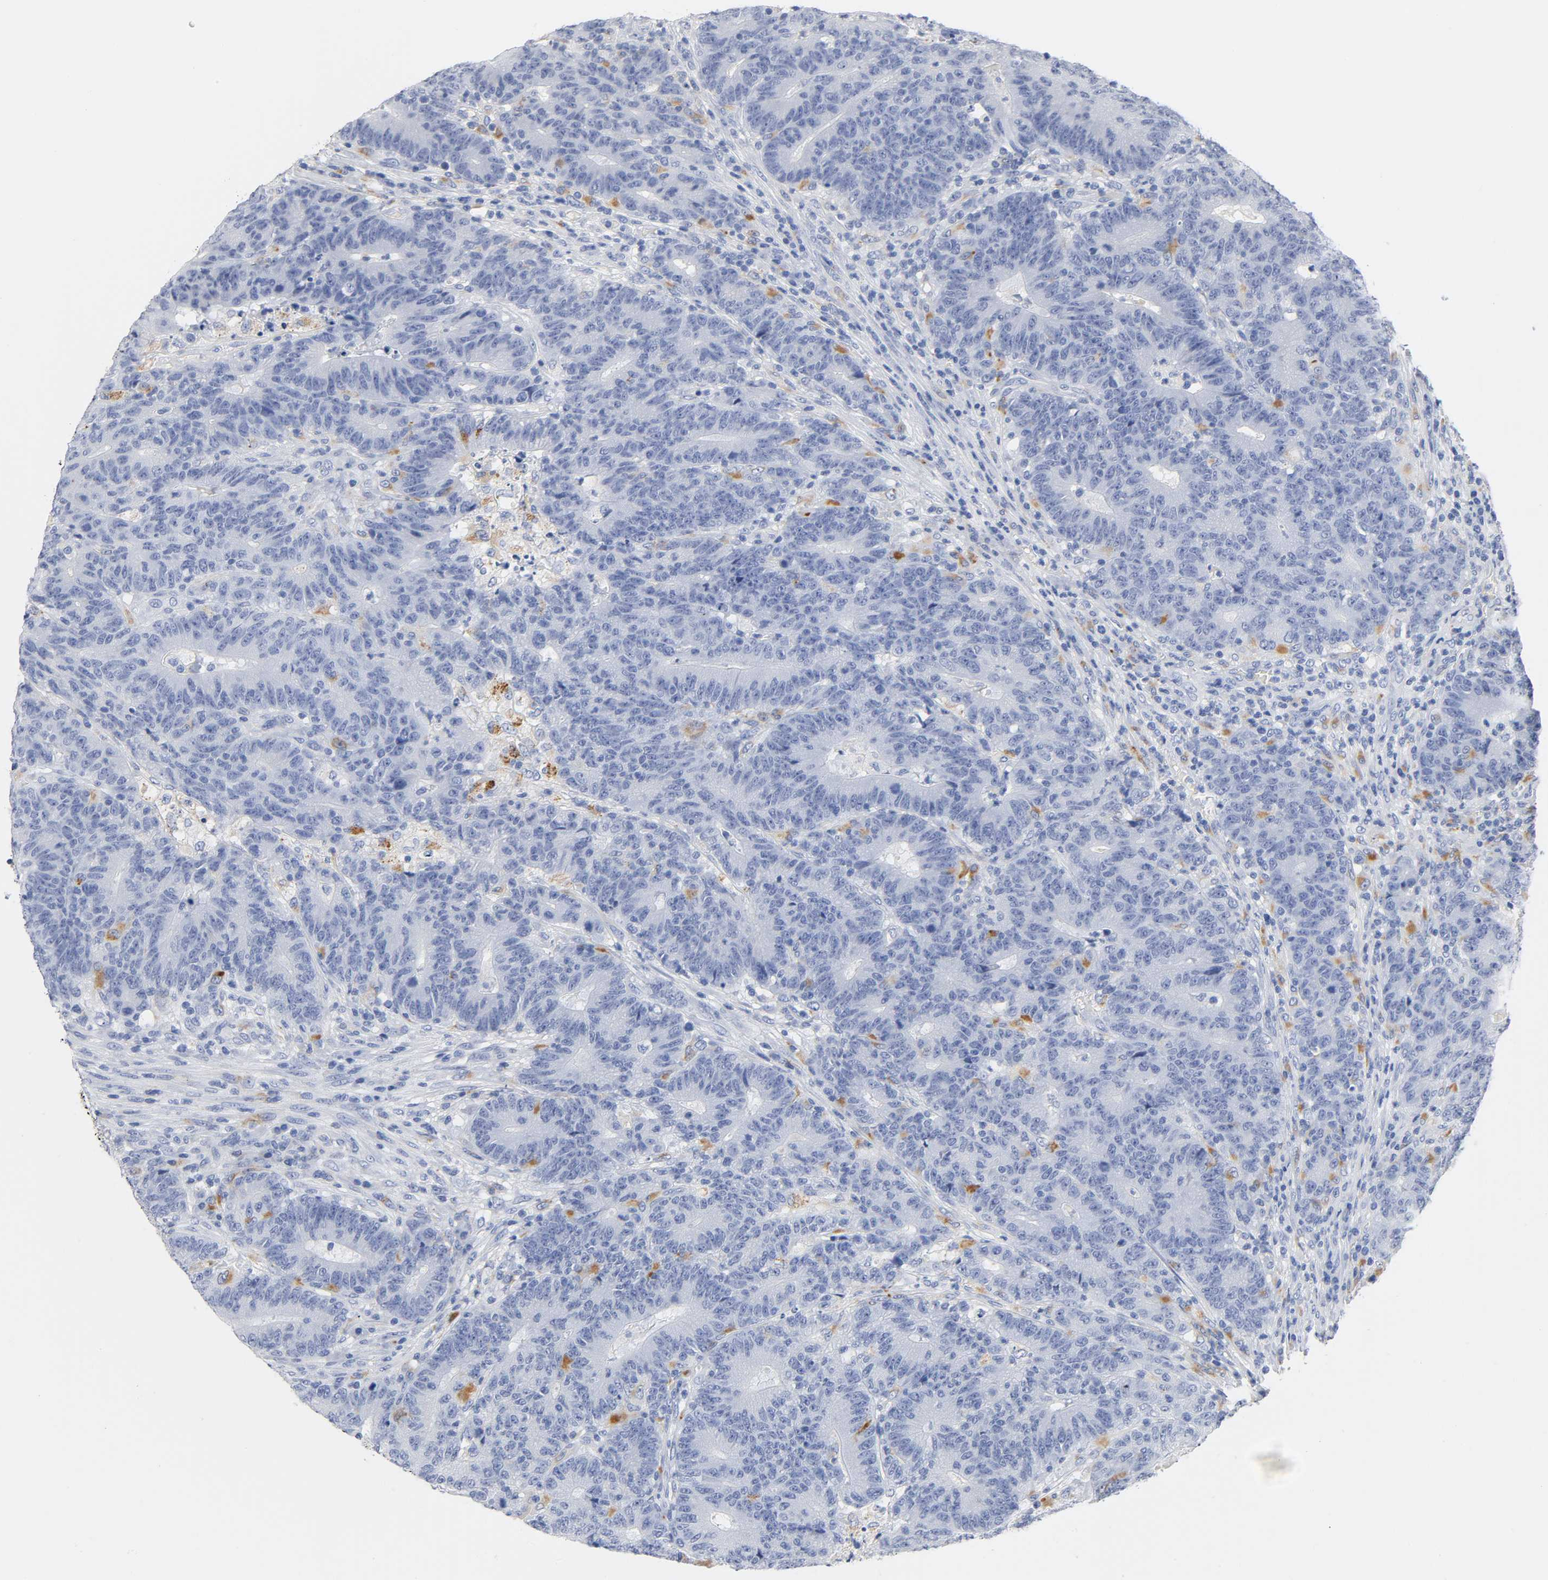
{"staining": {"intensity": "negative", "quantity": "none", "location": "none"}, "tissue": "colorectal cancer", "cell_type": "Tumor cells", "image_type": "cancer", "snomed": [{"axis": "morphology", "description": "Normal tissue, NOS"}, {"axis": "morphology", "description": "Adenocarcinoma, NOS"}, {"axis": "topography", "description": "Colon"}], "caption": "Tumor cells show no significant protein positivity in colorectal adenocarcinoma.", "gene": "PLP1", "patient": {"sex": "female", "age": 75}}